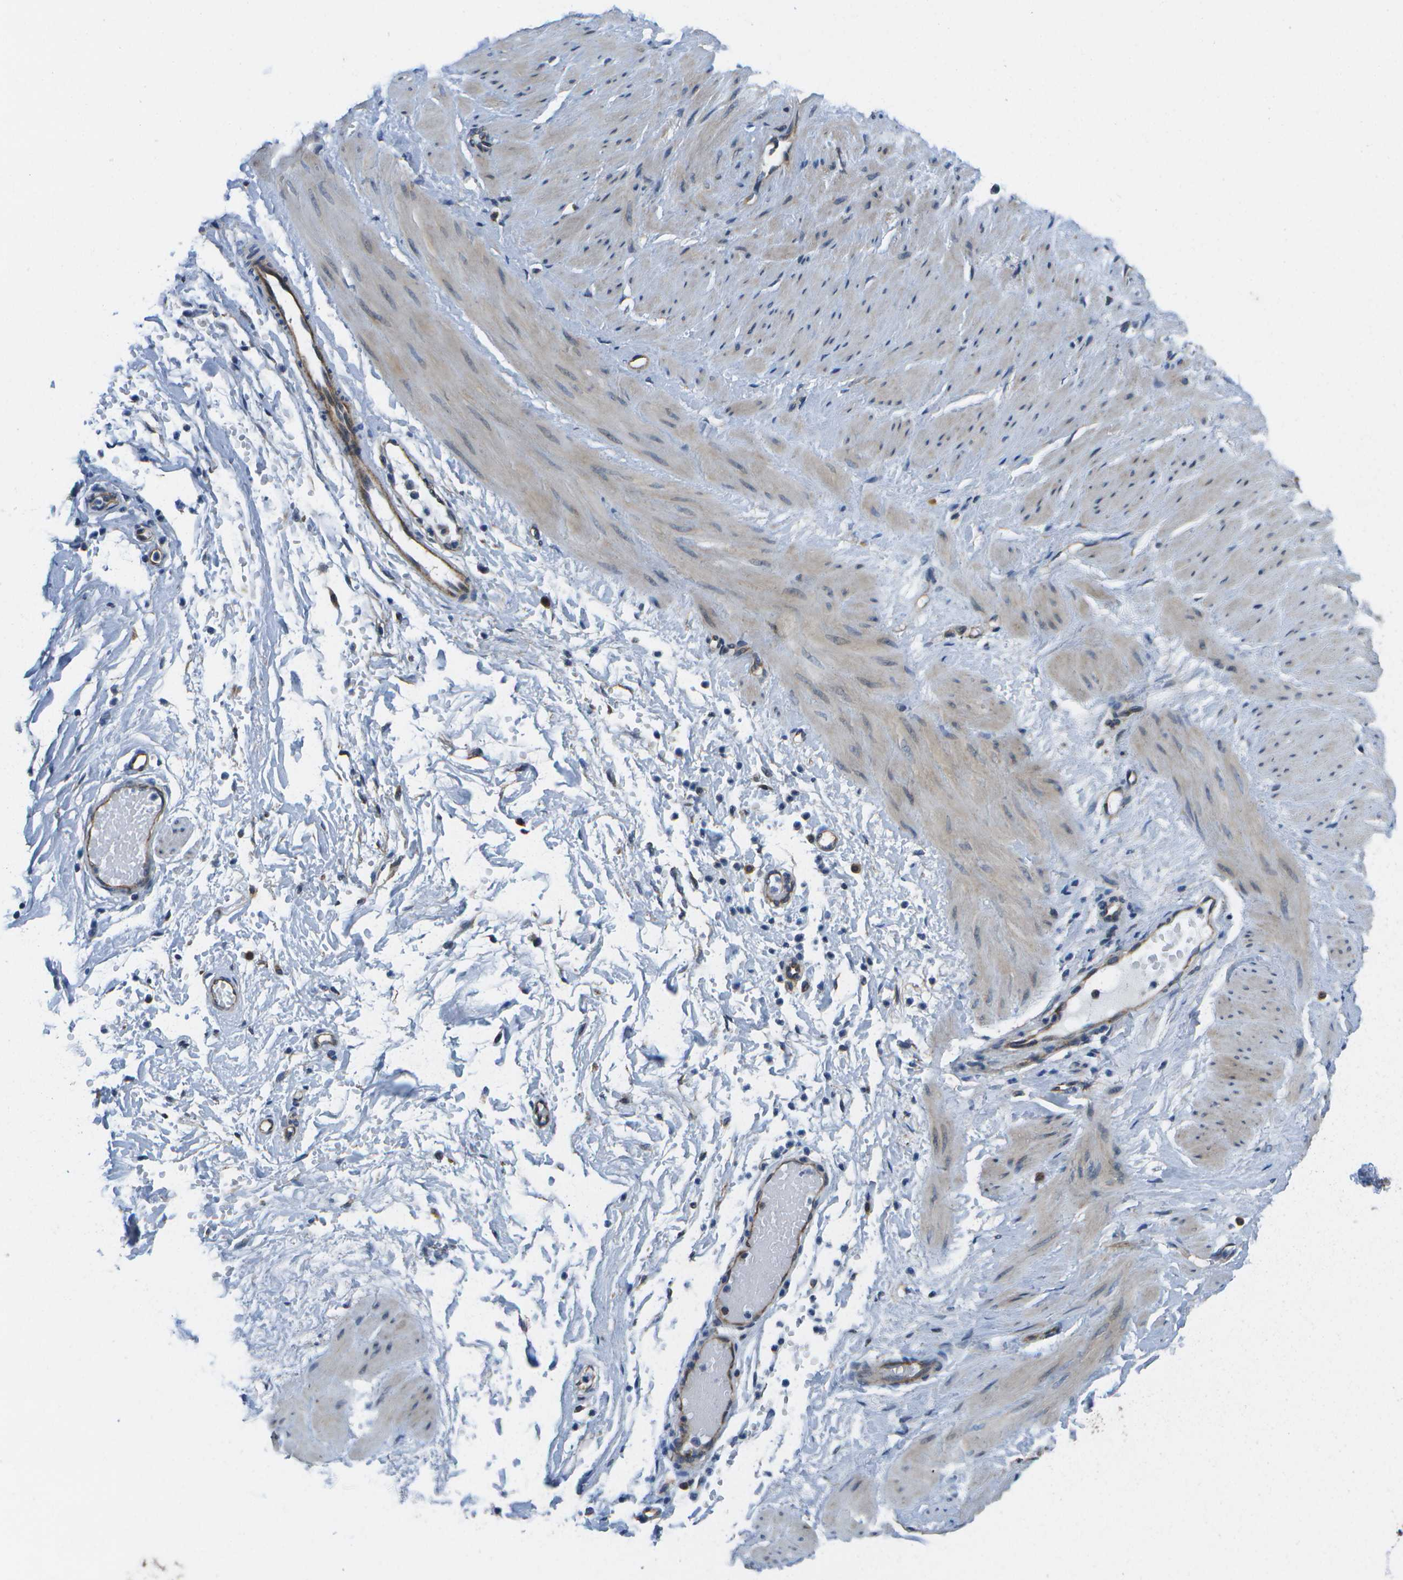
{"staining": {"intensity": "moderate", "quantity": ">75%", "location": "cytoplasmic/membranous"}, "tissue": "adipose tissue", "cell_type": "Adipocytes", "image_type": "normal", "snomed": [{"axis": "morphology", "description": "Normal tissue, NOS"}, {"axis": "topography", "description": "Soft tissue"}, {"axis": "topography", "description": "Vascular tissue"}], "caption": "Protein staining of normal adipose tissue demonstrates moderate cytoplasmic/membranous positivity in approximately >75% of adipocytes. Using DAB (3,3'-diaminobenzidine) (brown) and hematoxylin (blue) stains, captured at high magnification using brightfield microscopy.", "gene": "MVK", "patient": {"sex": "female", "age": 35}}